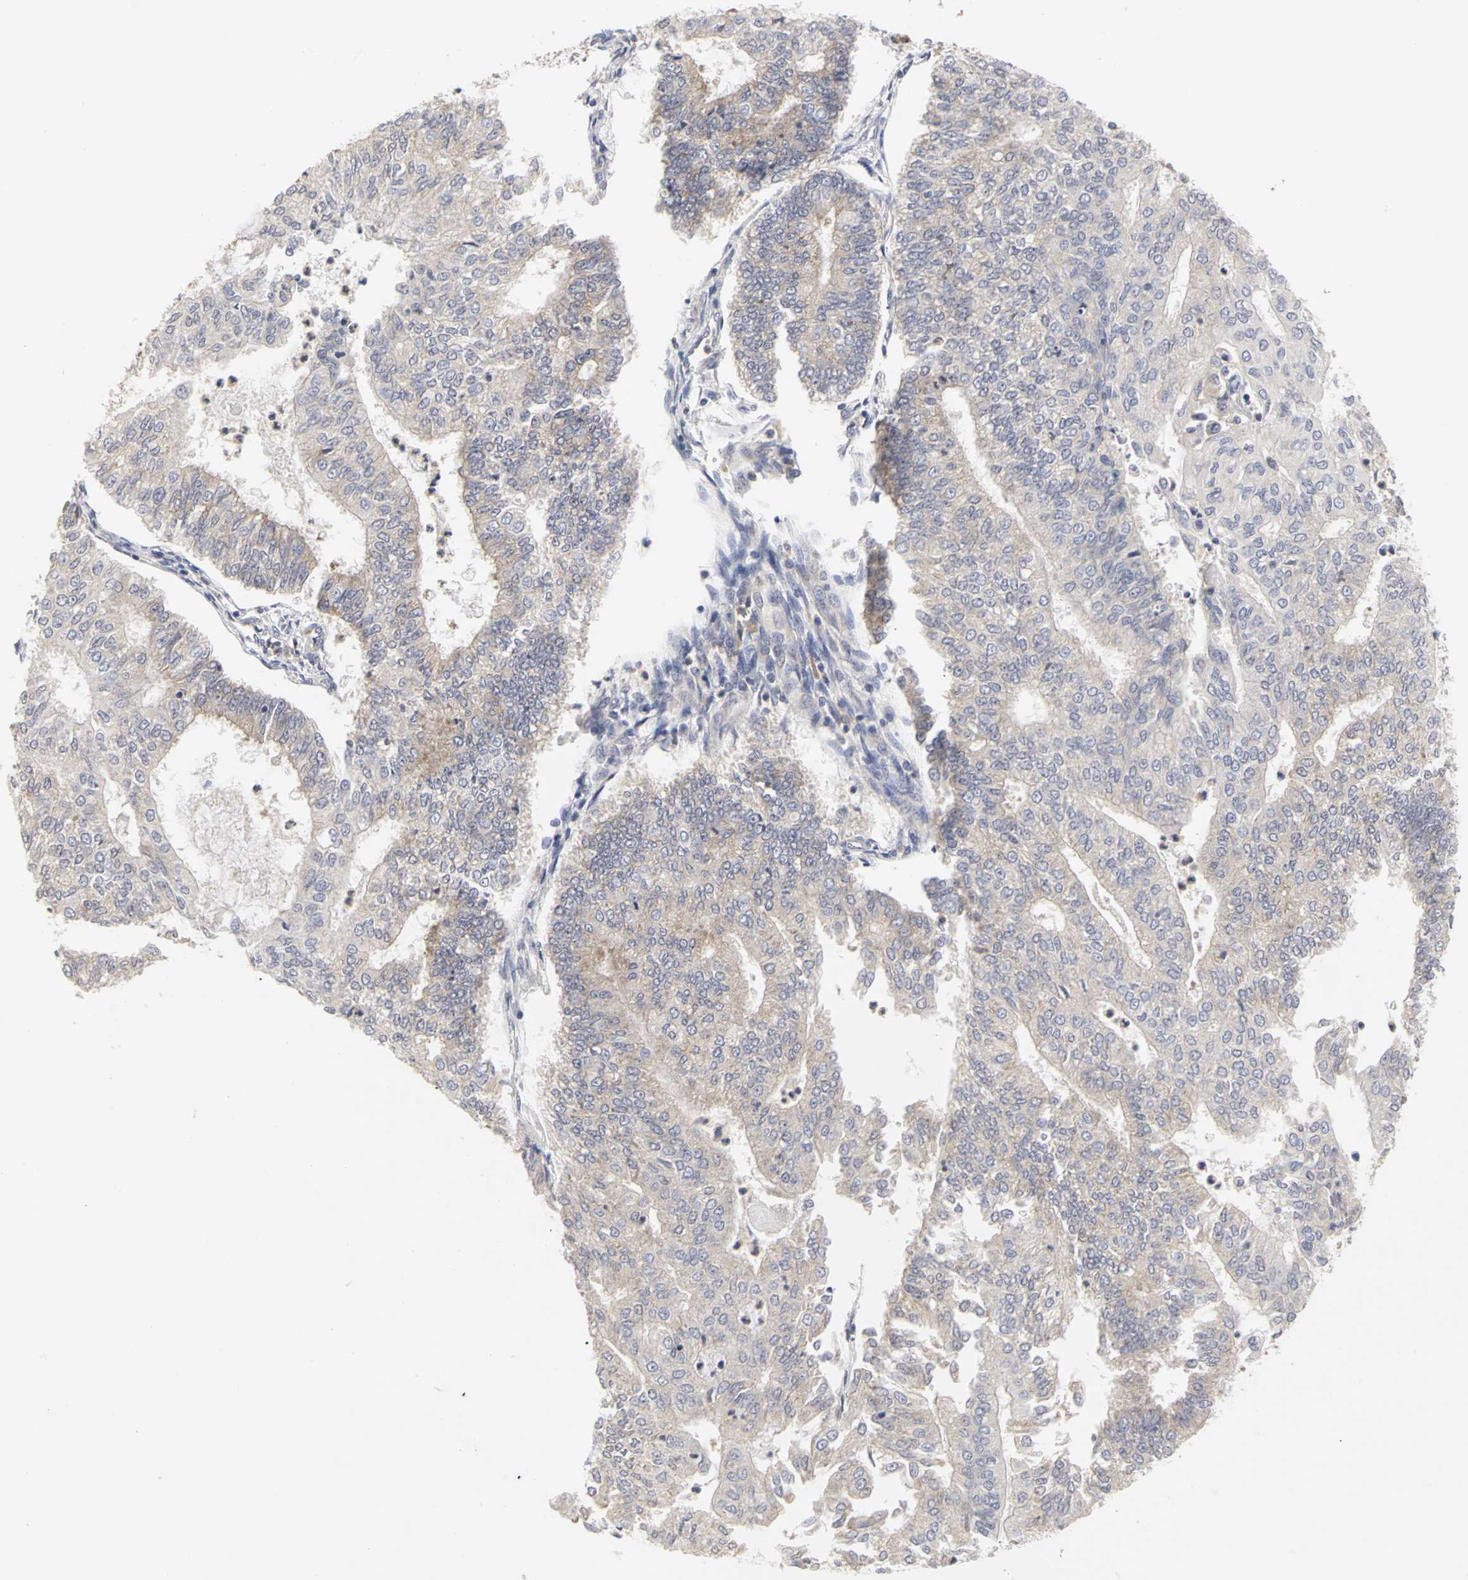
{"staining": {"intensity": "weak", "quantity": "25%-75%", "location": "cytoplasmic/membranous"}, "tissue": "endometrial cancer", "cell_type": "Tumor cells", "image_type": "cancer", "snomed": [{"axis": "morphology", "description": "Adenocarcinoma, NOS"}, {"axis": "topography", "description": "Endometrium"}], "caption": "Weak cytoplasmic/membranous expression is appreciated in approximately 25%-75% of tumor cells in endometrial adenocarcinoma.", "gene": "IRAK1", "patient": {"sex": "female", "age": 59}}